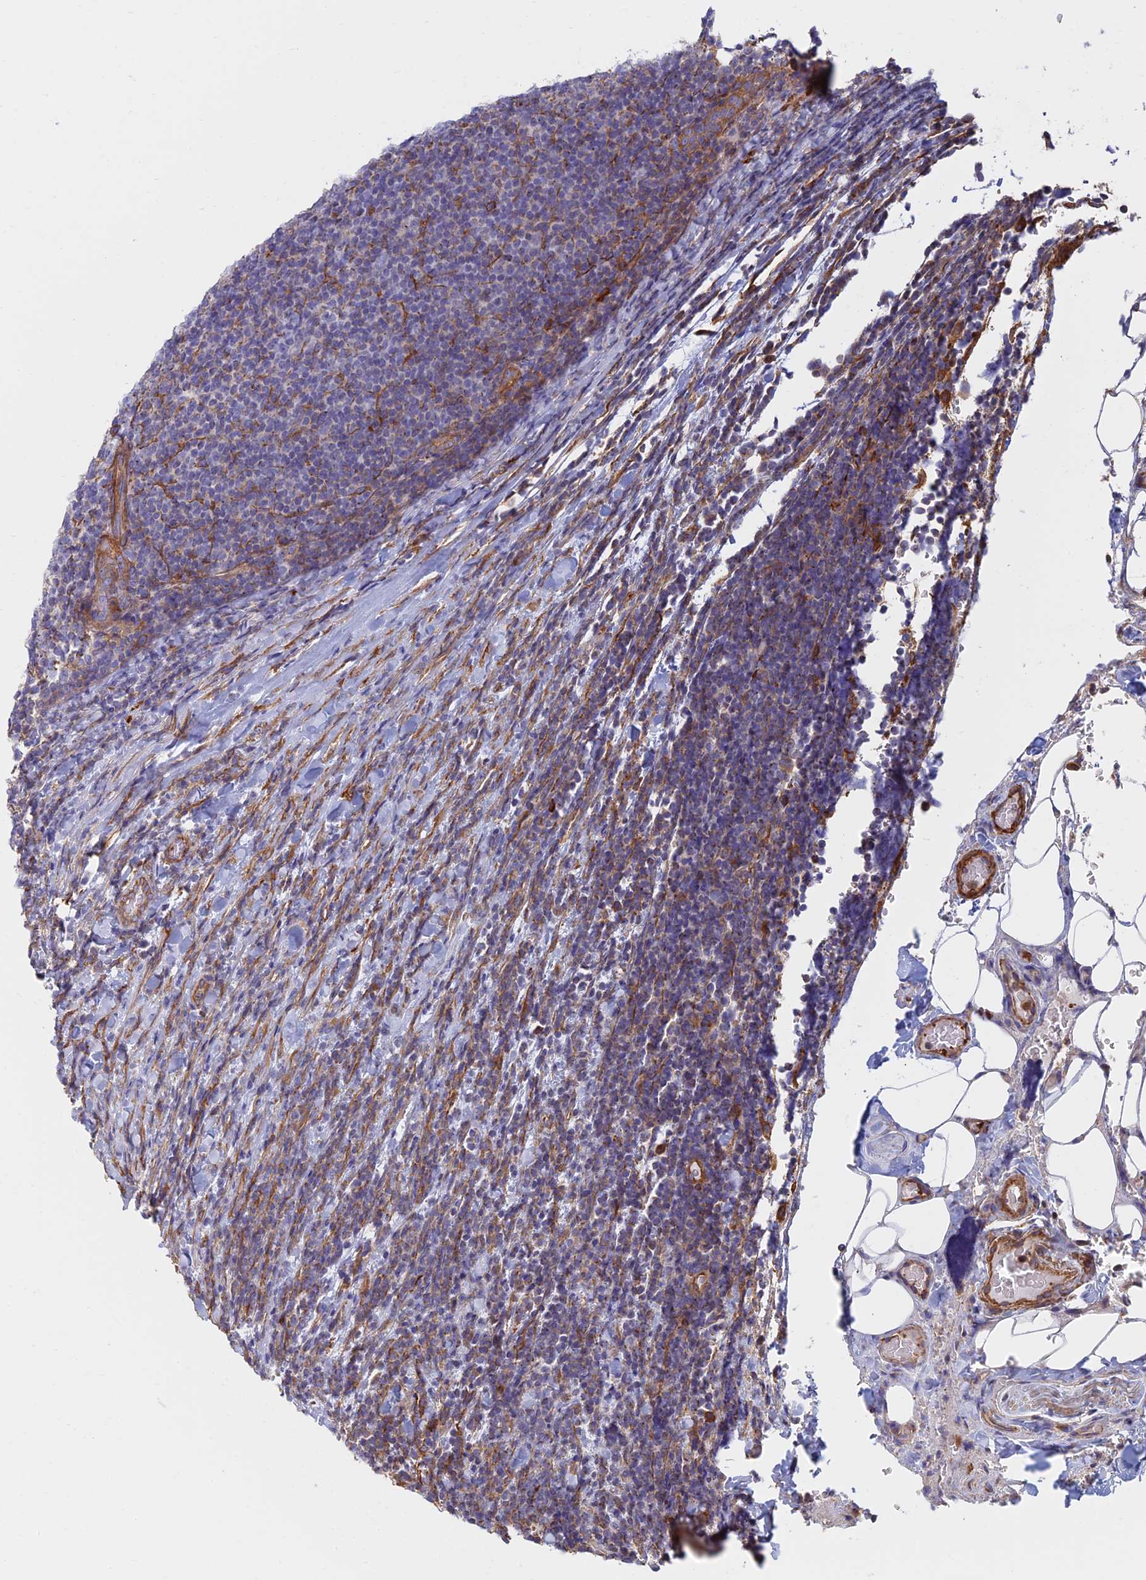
{"staining": {"intensity": "negative", "quantity": "none", "location": "none"}, "tissue": "lymphoma", "cell_type": "Tumor cells", "image_type": "cancer", "snomed": [{"axis": "morphology", "description": "Malignant lymphoma, non-Hodgkin's type, Low grade"}, {"axis": "topography", "description": "Lymph node"}], "caption": "This micrograph is of lymphoma stained with immunohistochemistry (IHC) to label a protein in brown with the nuclei are counter-stained blue. There is no positivity in tumor cells.", "gene": "PAK4", "patient": {"sex": "male", "age": 66}}